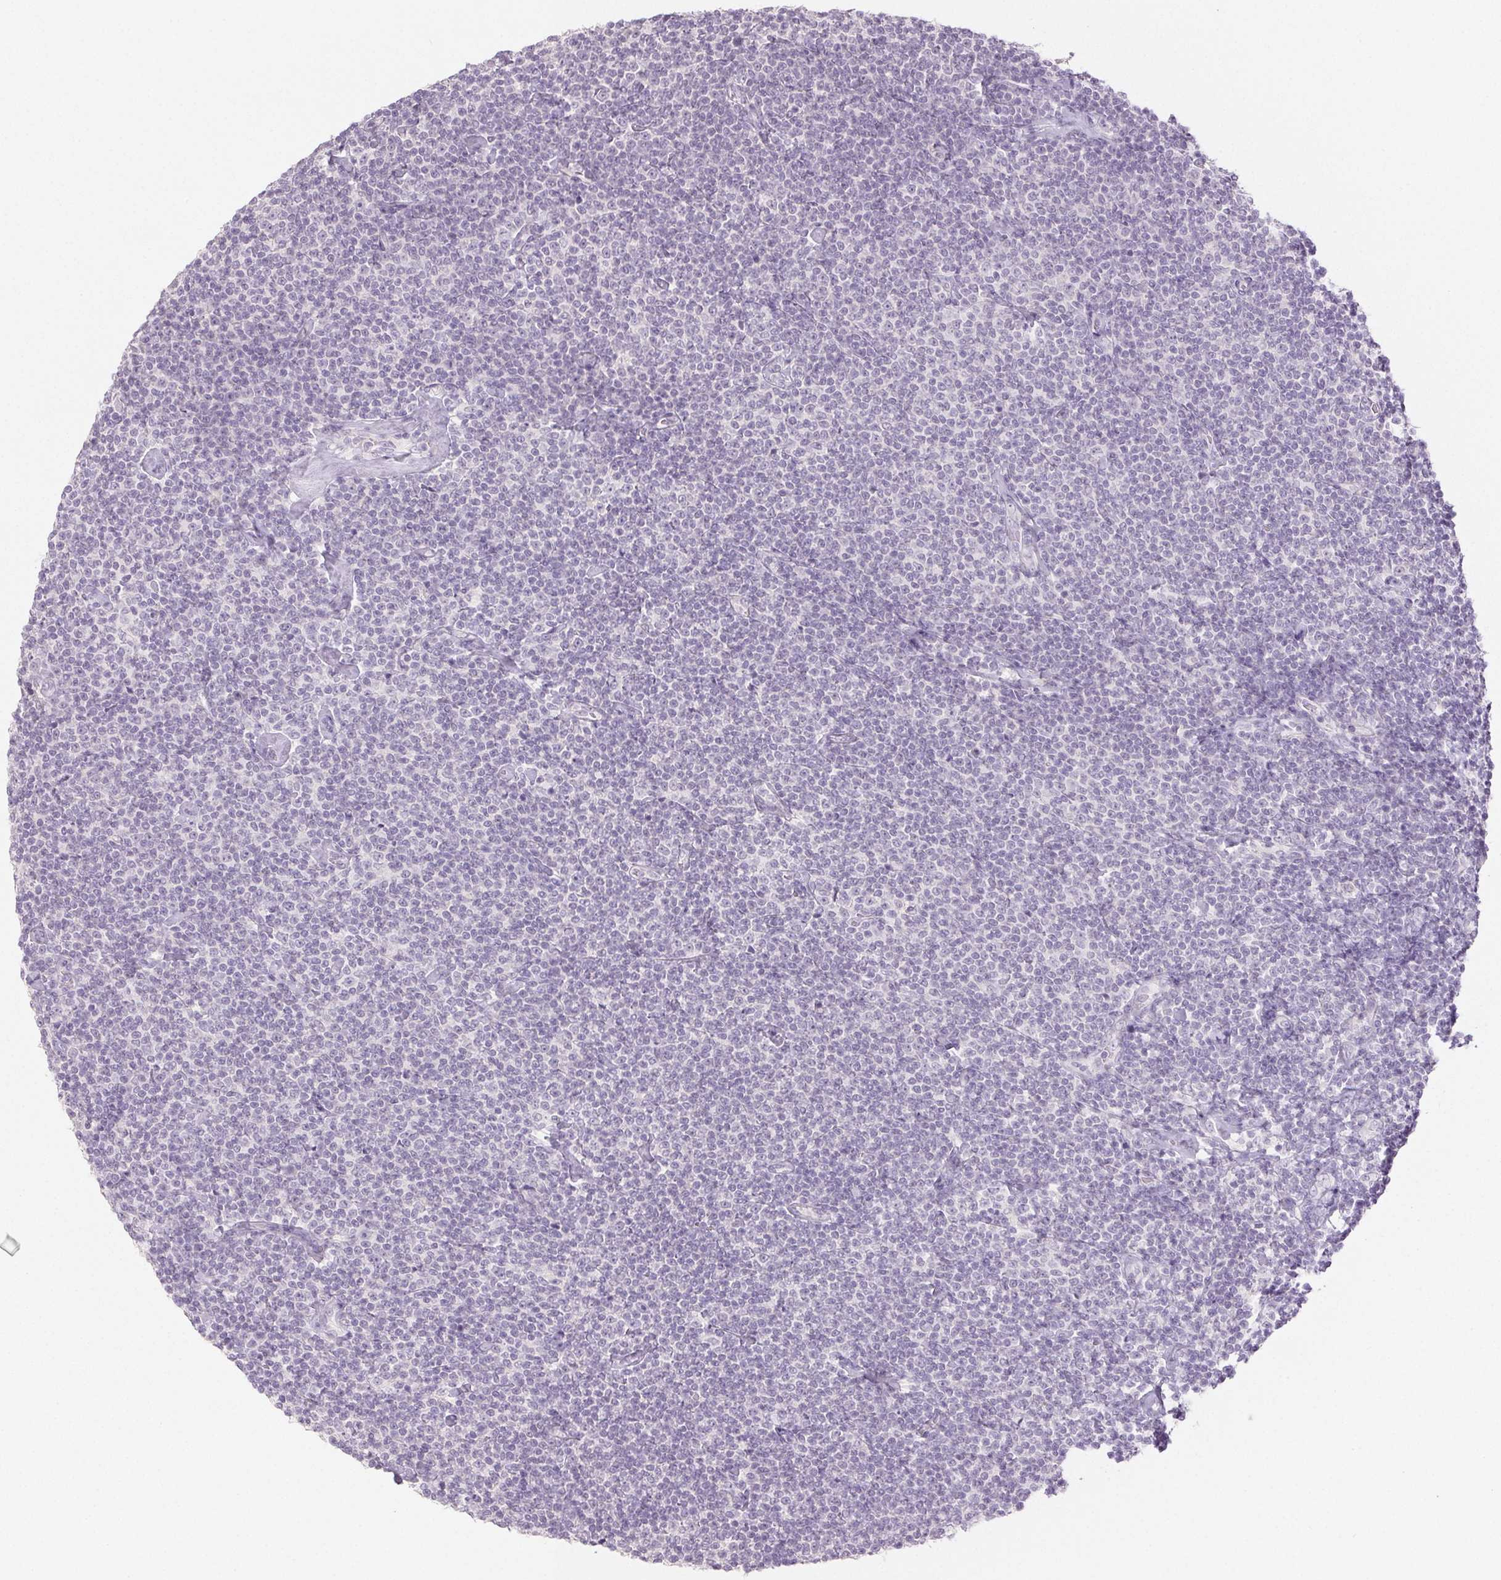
{"staining": {"intensity": "negative", "quantity": "none", "location": "none"}, "tissue": "lymphoma", "cell_type": "Tumor cells", "image_type": "cancer", "snomed": [{"axis": "morphology", "description": "Malignant lymphoma, non-Hodgkin's type, Low grade"}, {"axis": "topography", "description": "Lymph node"}], "caption": "High magnification brightfield microscopy of lymphoma stained with DAB (3,3'-diaminobenzidine) (brown) and counterstained with hematoxylin (blue): tumor cells show no significant positivity.", "gene": "PI3", "patient": {"sex": "male", "age": 81}}